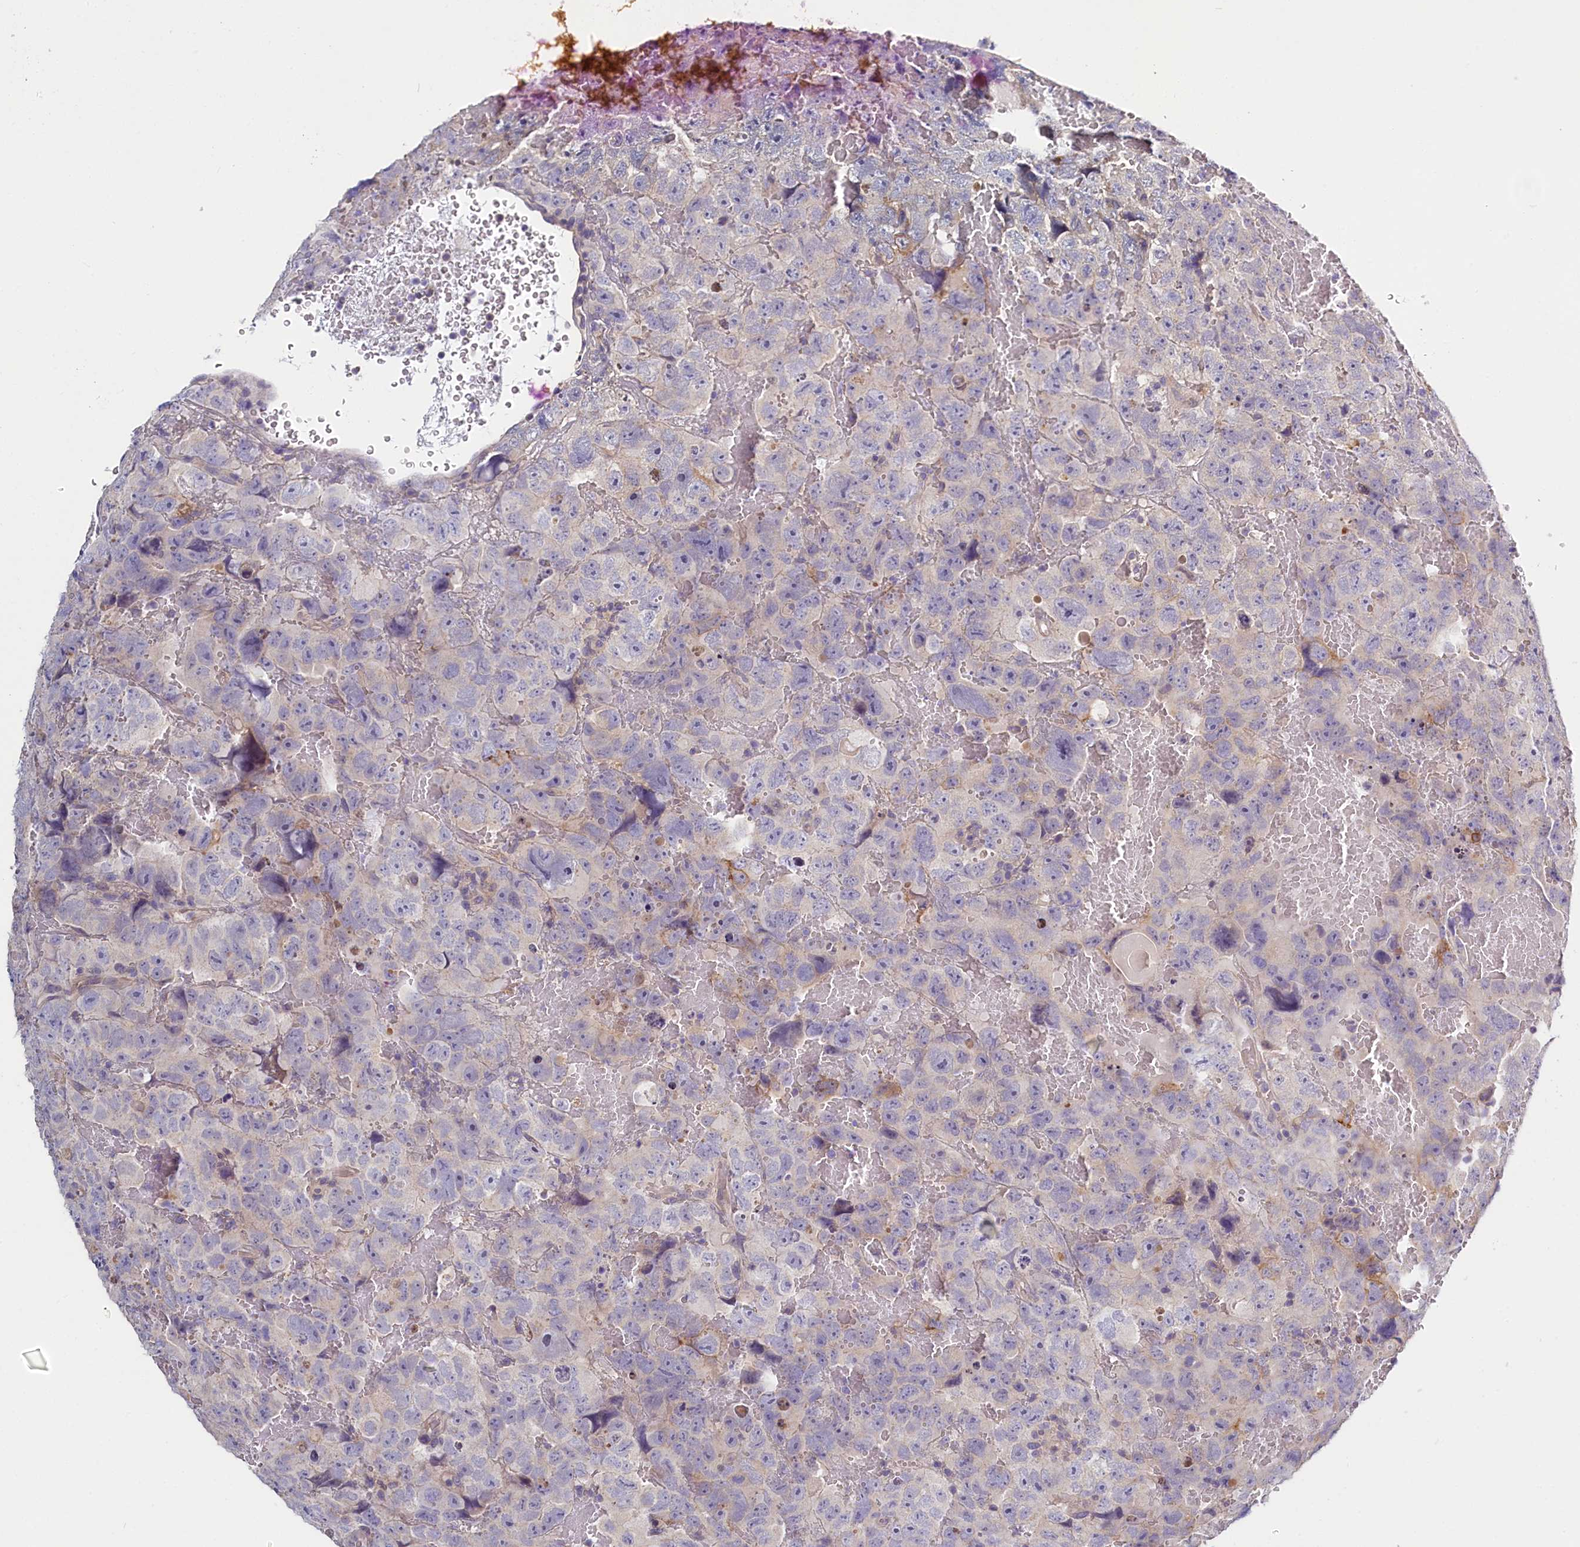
{"staining": {"intensity": "negative", "quantity": "none", "location": "none"}, "tissue": "testis cancer", "cell_type": "Tumor cells", "image_type": "cancer", "snomed": [{"axis": "morphology", "description": "Carcinoma, Embryonal, NOS"}, {"axis": "topography", "description": "Testis"}], "caption": "This image is of testis embryonal carcinoma stained with immunohistochemistry (IHC) to label a protein in brown with the nuclei are counter-stained blue. There is no staining in tumor cells.", "gene": "PDE6D", "patient": {"sex": "male", "age": 45}}